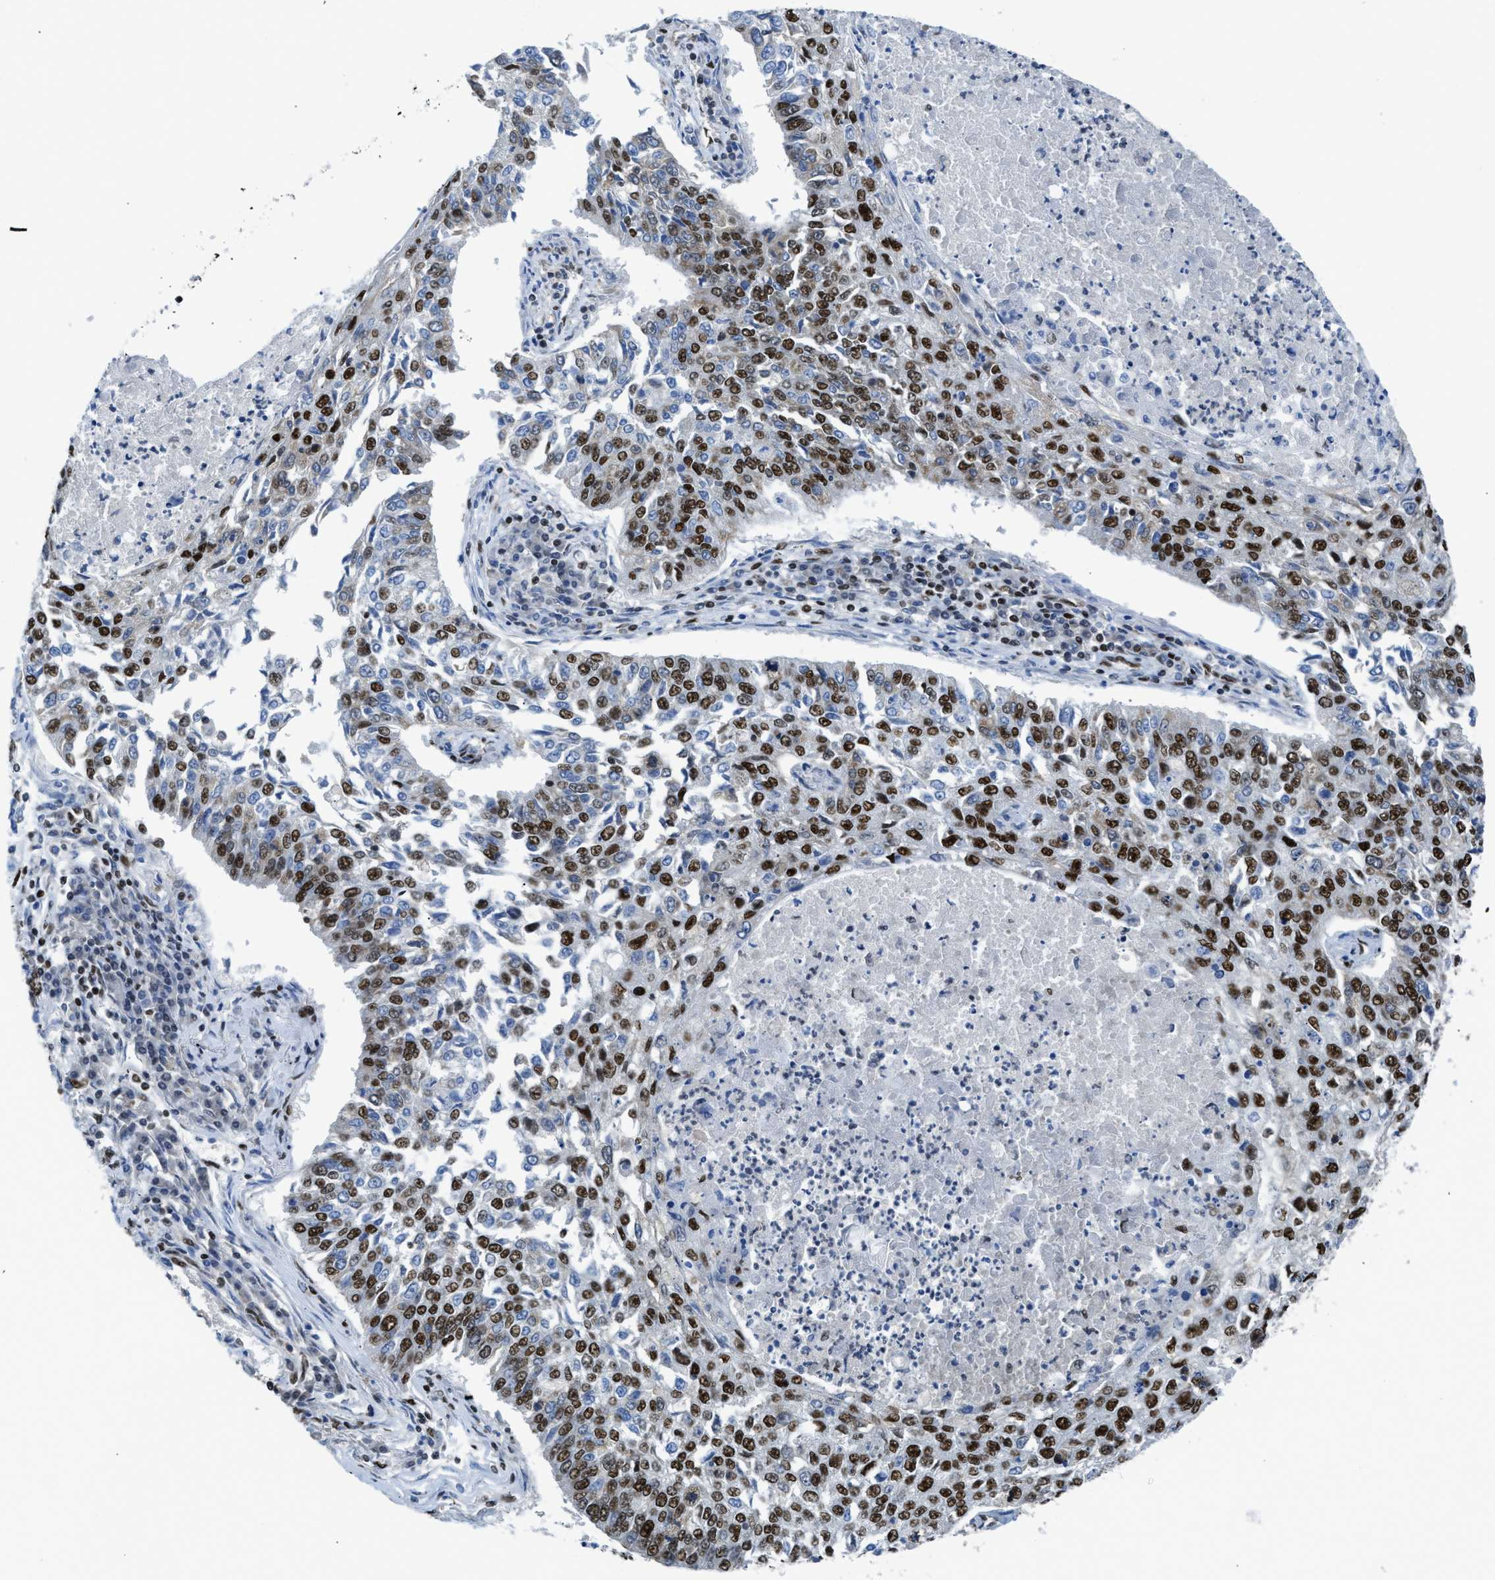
{"staining": {"intensity": "strong", "quantity": ">75%", "location": "nuclear"}, "tissue": "lung cancer", "cell_type": "Tumor cells", "image_type": "cancer", "snomed": [{"axis": "morphology", "description": "Normal tissue, NOS"}, {"axis": "morphology", "description": "Squamous cell carcinoma, NOS"}, {"axis": "topography", "description": "Cartilage tissue"}, {"axis": "topography", "description": "Bronchus"}, {"axis": "topography", "description": "Lung"}], "caption": "Tumor cells demonstrate high levels of strong nuclear staining in approximately >75% of cells in lung cancer.", "gene": "SCAF4", "patient": {"sex": "female", "age": 49}}